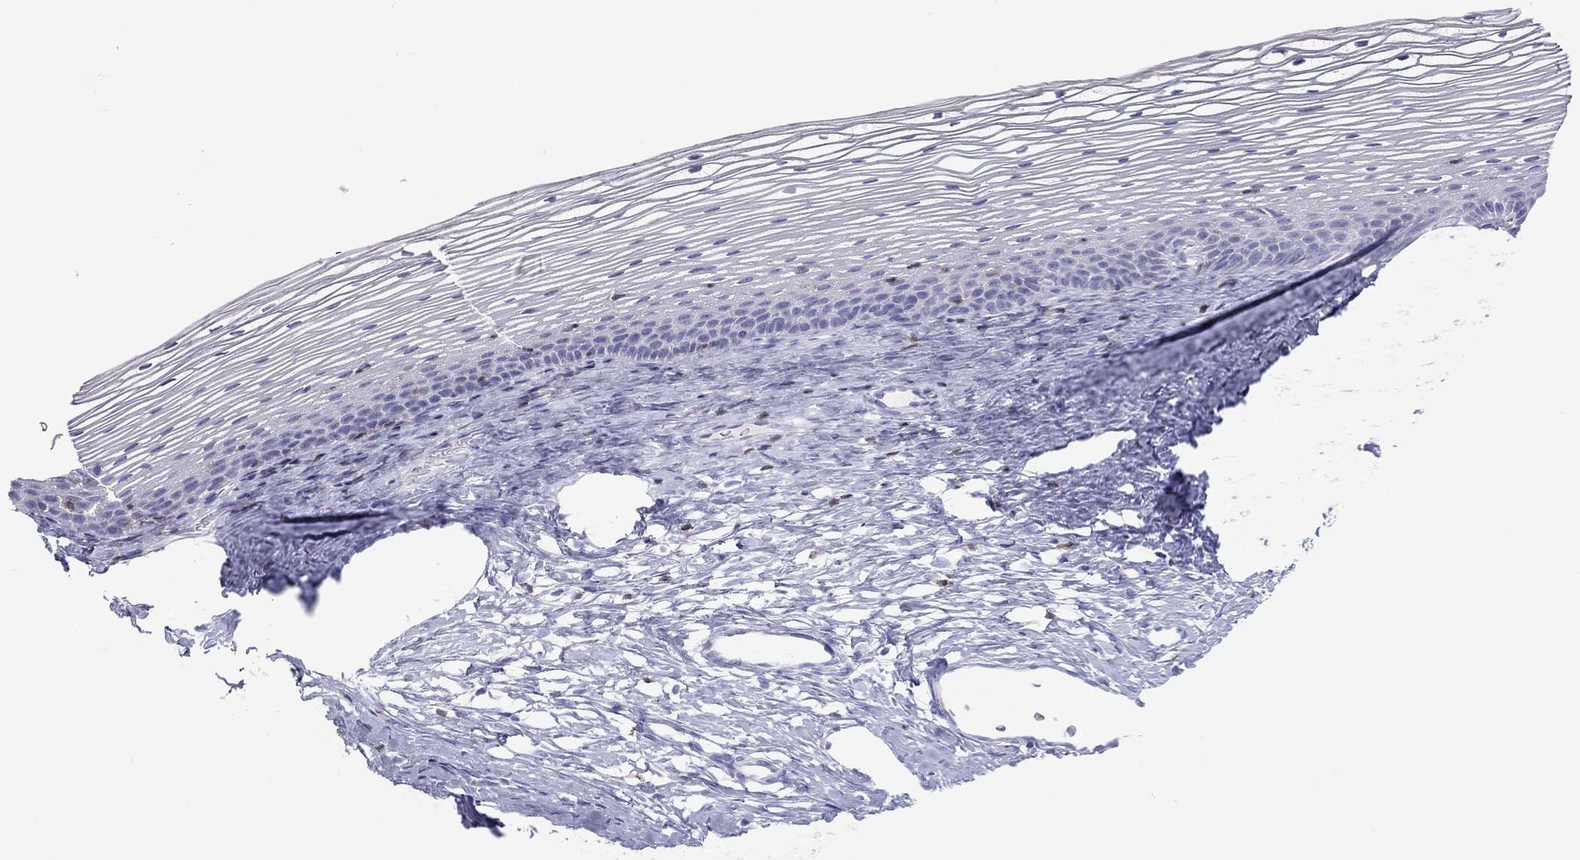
{"staining": {"intensity": "negative", "quantity": "none", "location": "none"}, "tissue": "cervix", "cell_type": "Glandular cells", "image_type": "normal", "snomed": [{"axis": "morphology", "description": "Normal tissue, NOS"}, {"axis": "topography", "description": "Cervix"}], "caption": "This is an IHC histopathology image of benign human cervix. There is no expression in glandular cells.", "gene": "SH2D2A", "patient": {"sex": "female", "age": 39}}